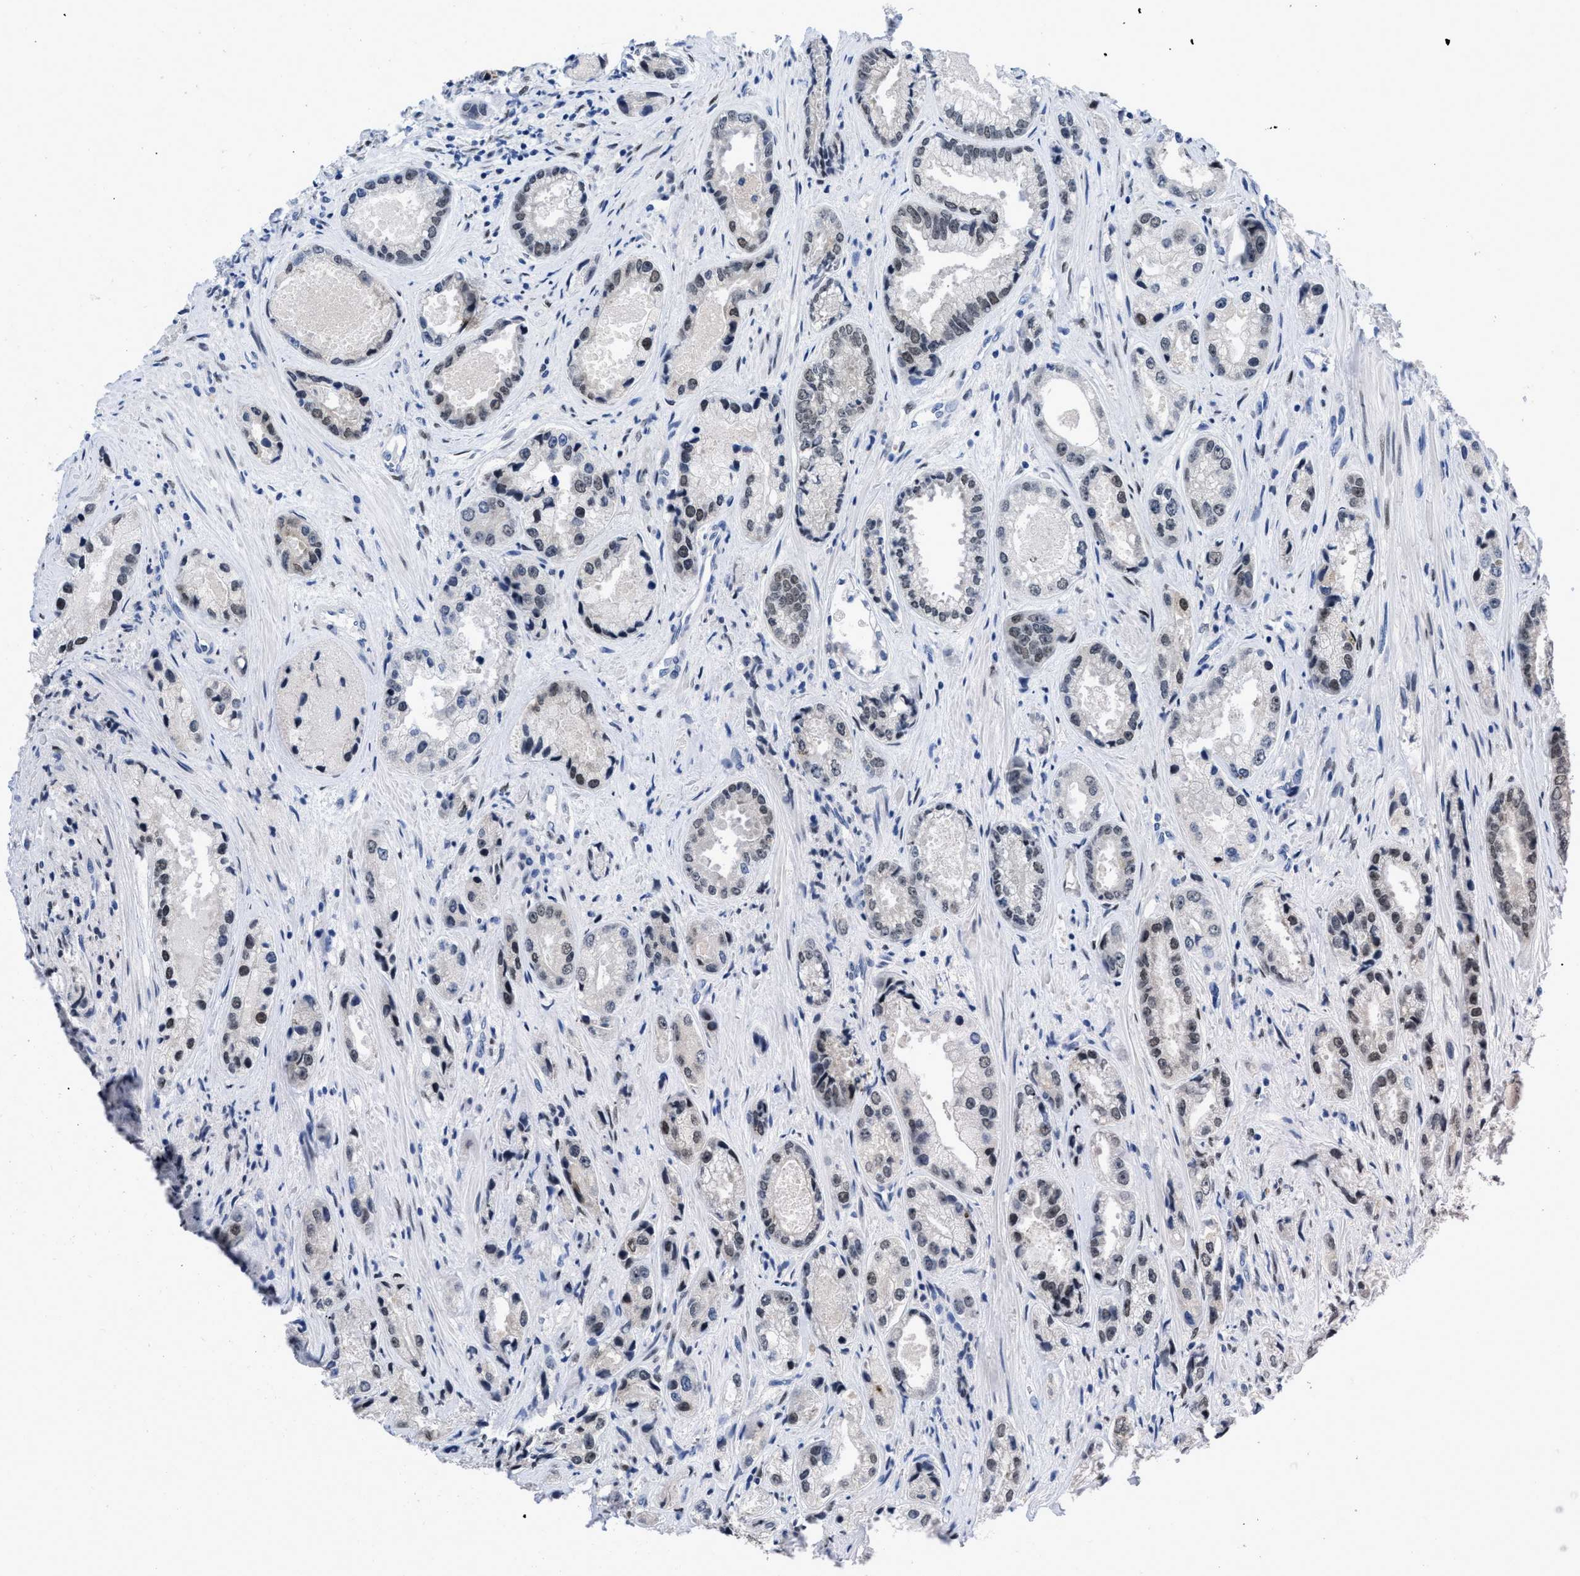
{"staining": {"intensity": "moderate", "quantity": "25%-75%", "location": "nuclear"}, "tissue": "prostate cancer", "cell_type": "Tumor cells", "image_type": "cancer", "snomed": [{"axis": "morphology", "description": "Adenocarcinoma, High grade"}, {"axis": "topography", "description": "Prostate"}], "caption": "Prostate cancer (high-grade adenocarcinoma) stained with a brown dye demonstrates moderate nuclear positive expression in approximately 25%-75% of tumor cells.", "gene": "NFIX", "patient": {"sex": "male", "age": 61}}